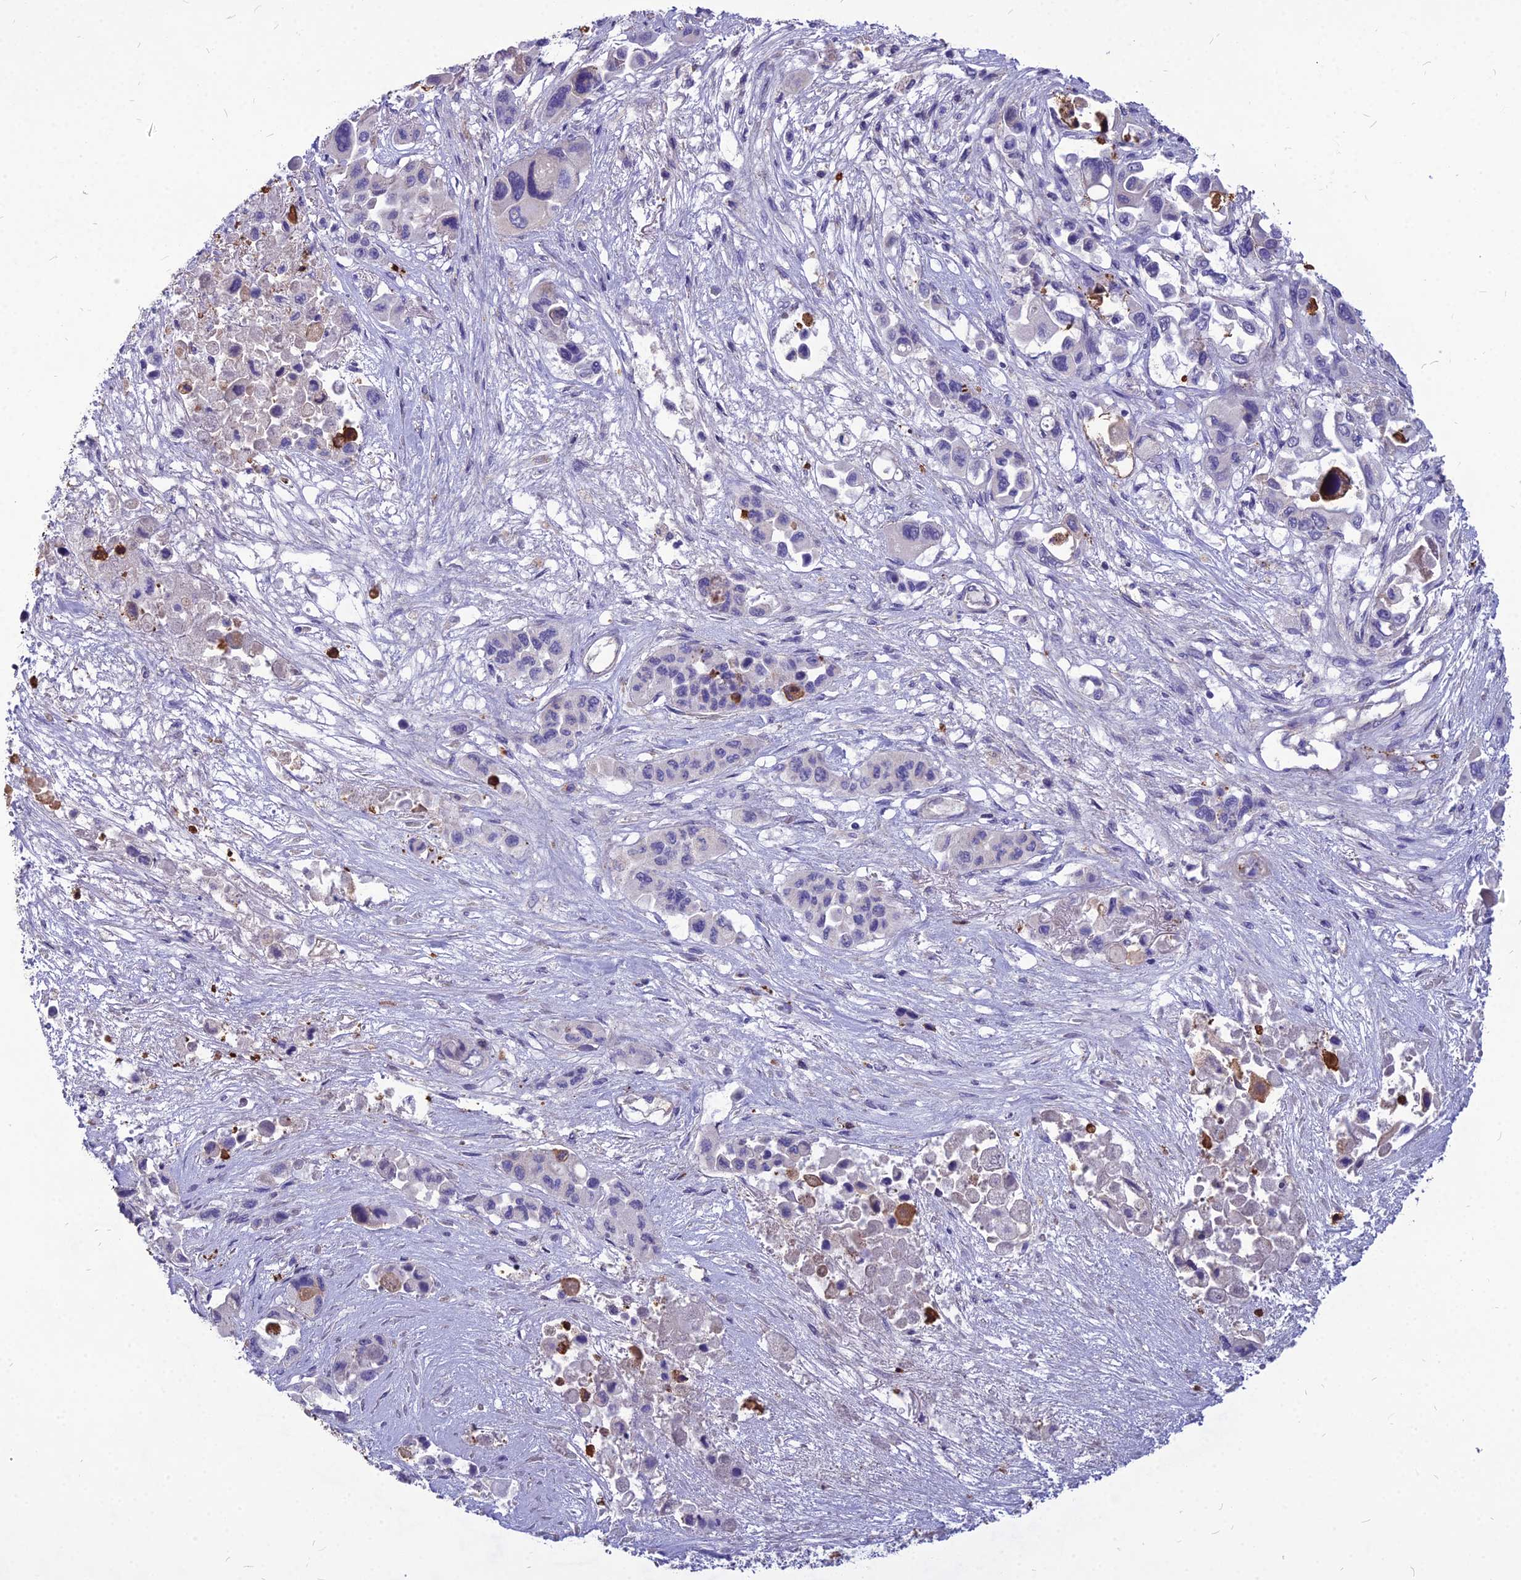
{"staining": {"intensity": "negative", "quantity": "none", "location": "none"}, "tissue": "pancreatic cancer", "cell_type": "Tumor cells", "image_type": "cancer", "snomed": [{"axis": "morphology", "description": "Adenocarcinoma, NOS"}, {"axis": "topography", "description": "Pancreas"}], "caption": "Immunohistochemistry (IHC) micrograph of neoplastic tissue: human pancreatic cancer (adenocarcinoma) stained with DAB (3,3'-diaminobenzidine) demonstrates no significant protein positivity in tumor cells.", "gene": "PCED1B", "patient": {"sex": "male", "age": 92}}